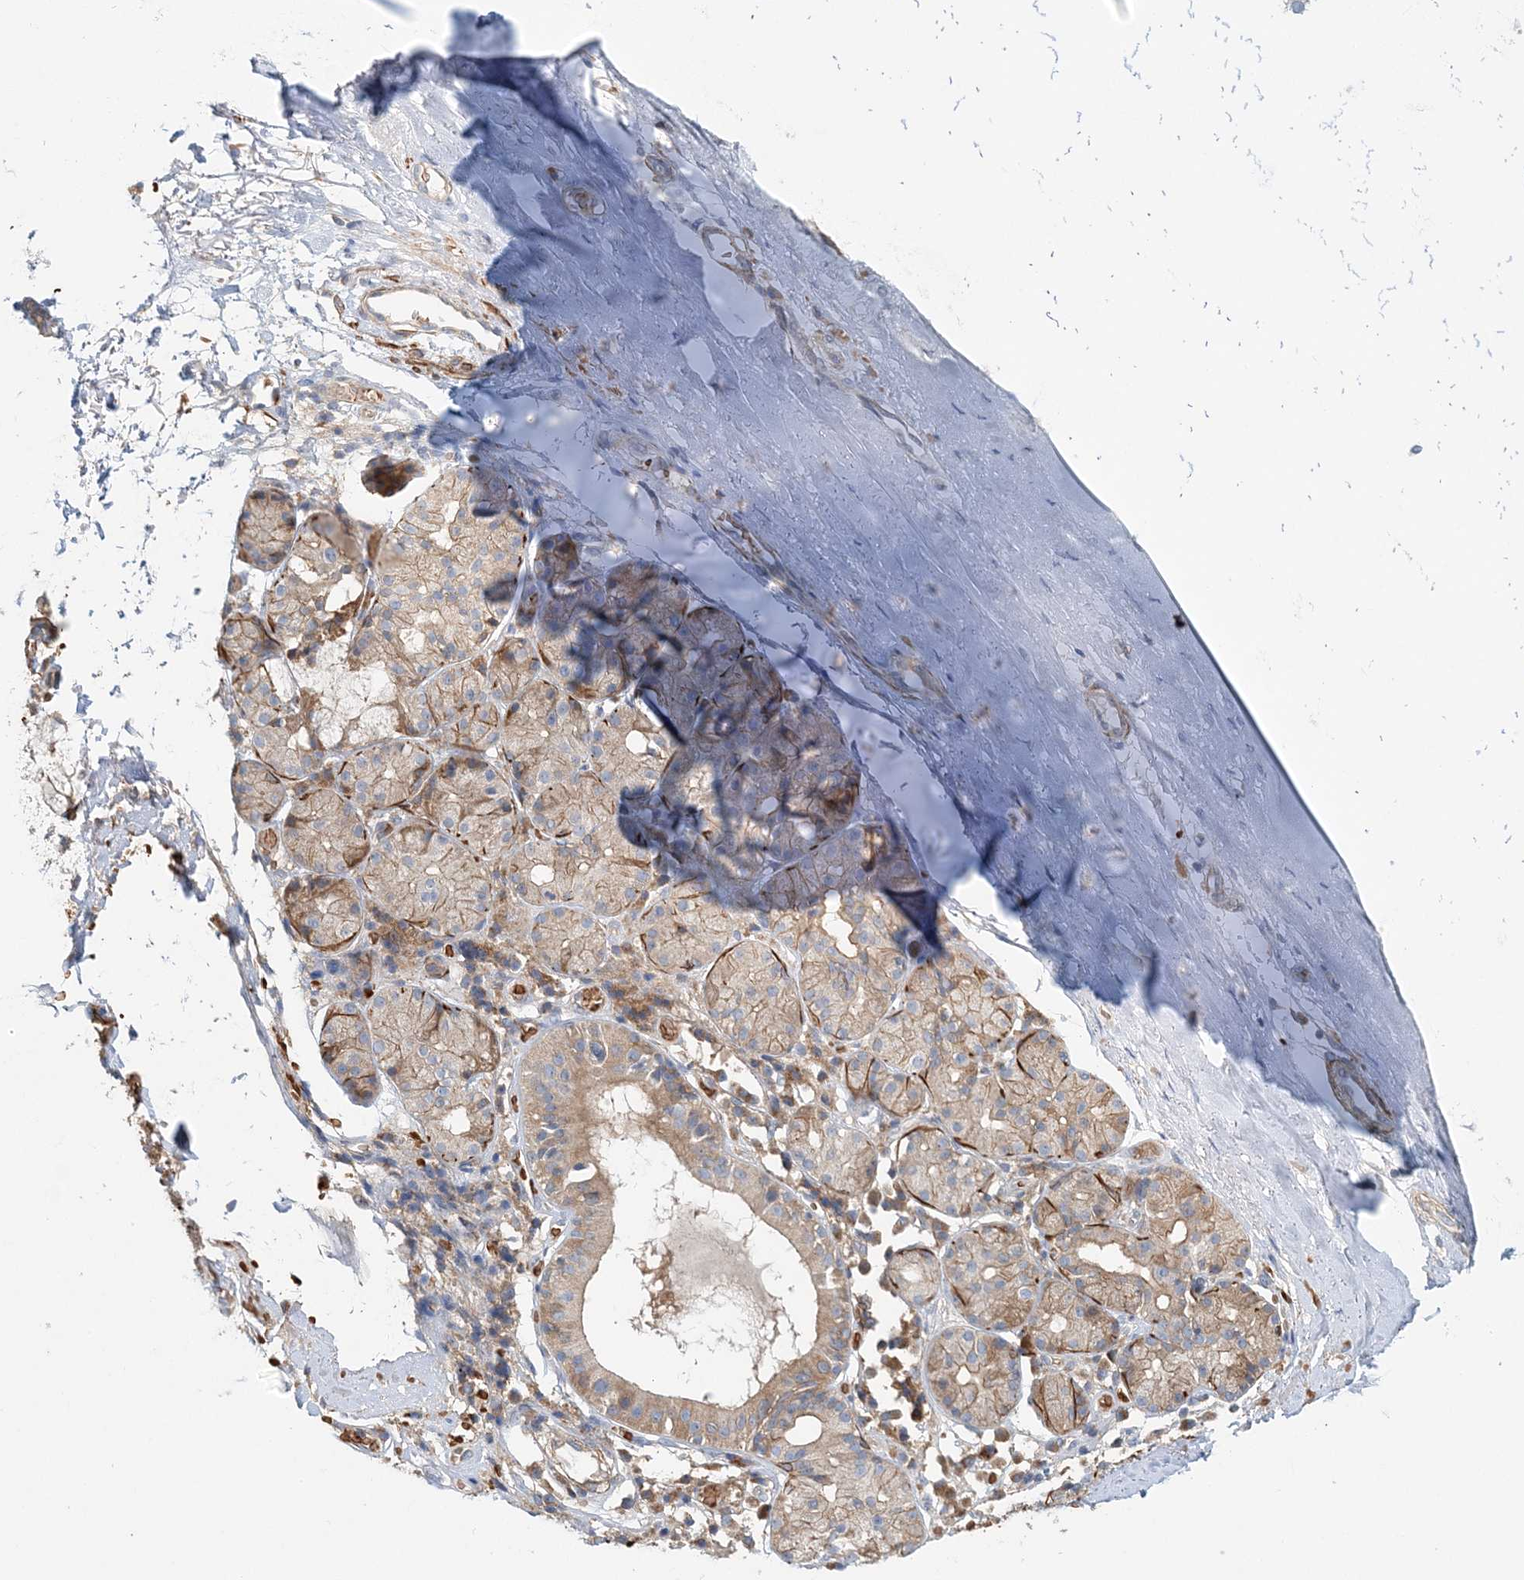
{"staining": {"intensity": "negative", "quantity": "none", "location": "none"}, "tissue": "adipose tissue", "cell_type": "Adipocytes", "image_type": "normal", "snomed": [{"axis": "morphology", "description": "Normal tissue, NOS"}, {"axis": "morphology", "description": "Basal cell carcinoma"}, {"axis": "topography", "description": "Cartilage tissue"}, {"axis": "topography", "description": "Nasopharynx"}, {"axis": "topography", "description": "Oral tissue"}], "caption": "This is an immunohistochemistry (IHC) histopathology image of normal human adipose tissue. There is no staining in adipocytes.", "gene": "TTI1", "patient": {"sex": "female", "age": 77}}